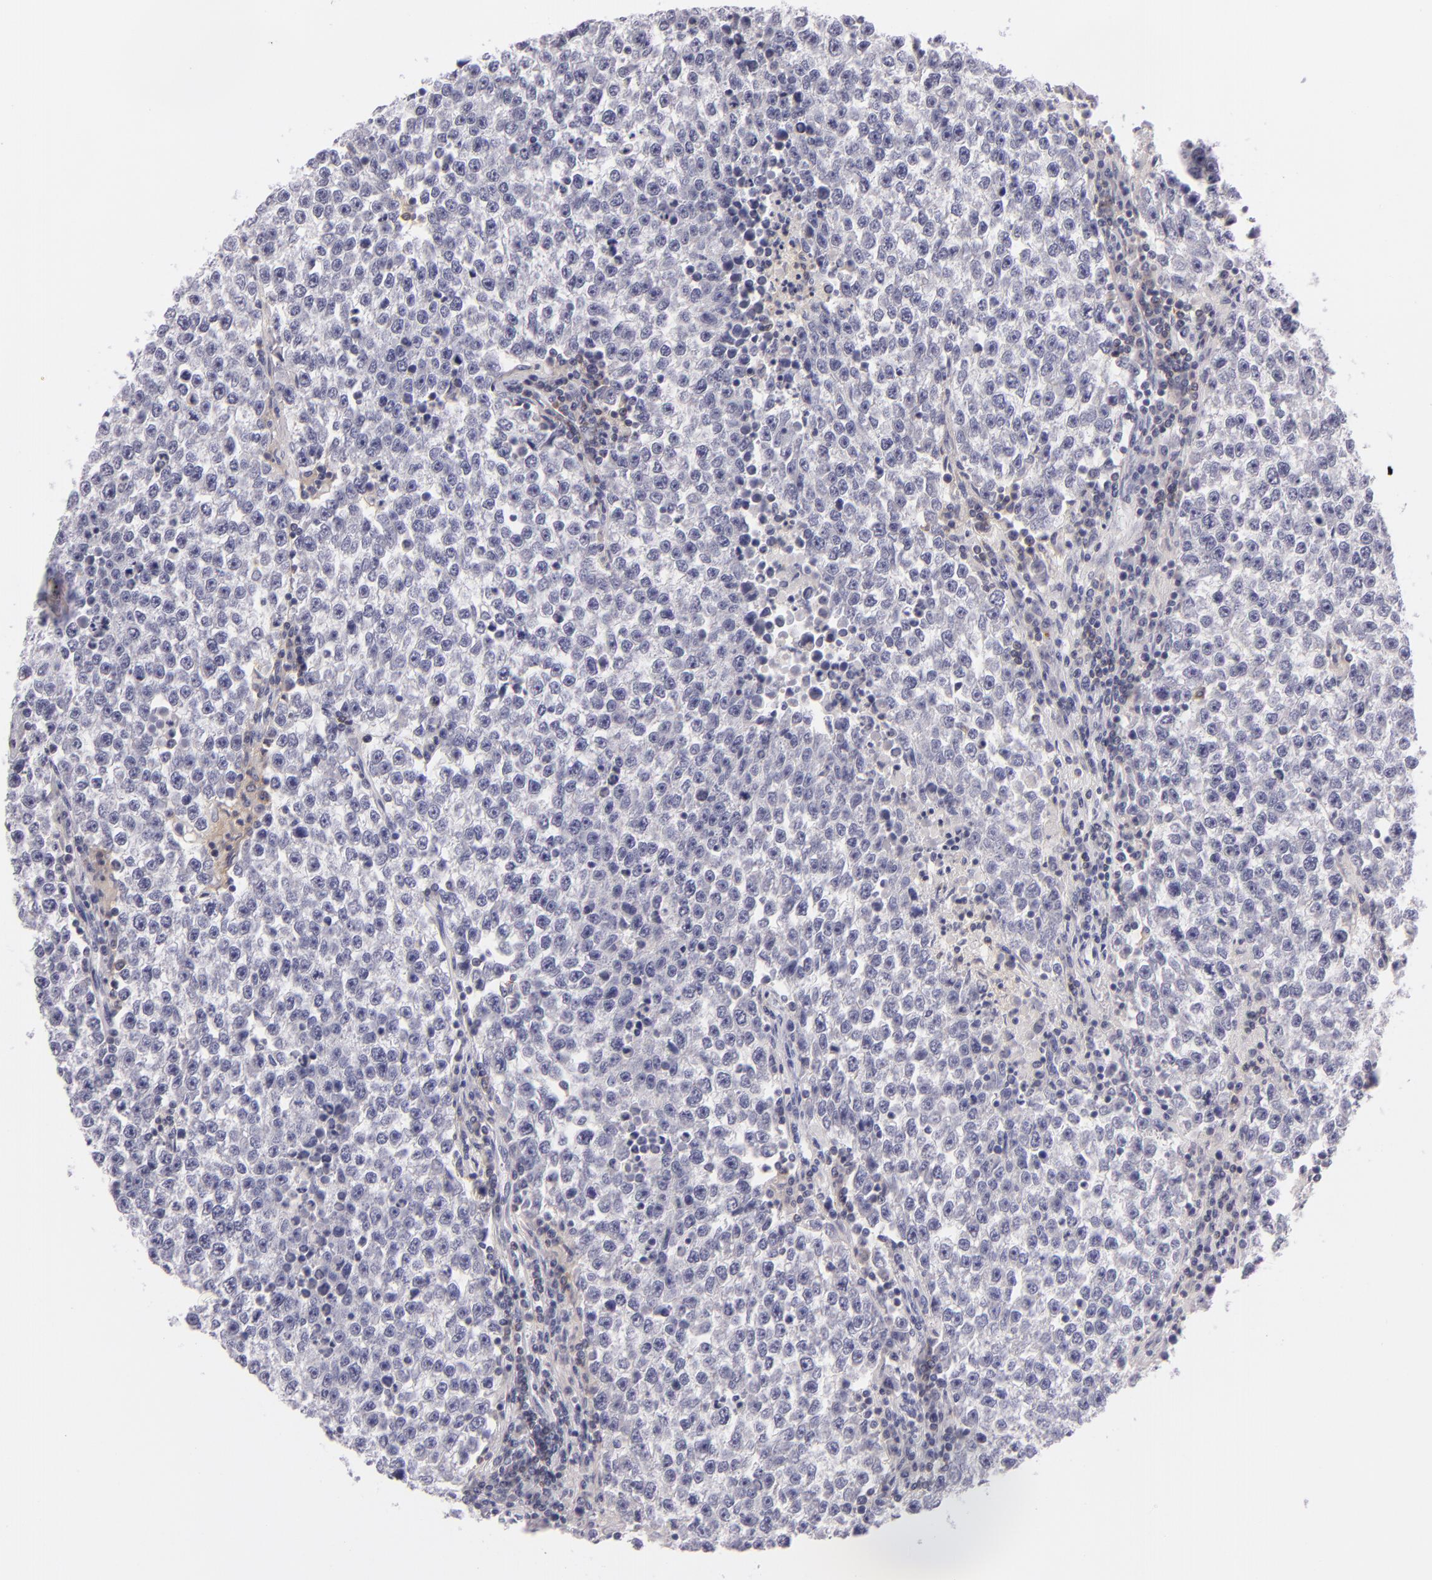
{"staining": {"intensity": "negative", "quantity": "none", "location": "none"}, "tissue": "testis cancer", "cell_type": "Tumor cells", "image_type": "cancer", "snomed": [{"axis": "morphology", "description": "Seminoma, NOS"}, {"axis": "topography", "description": "Testis"}], "caption": "This is a photomicrograph of immunohistochemistry (IHC) staining of testis cancer (seminoma), which shows no staining in tumor cells.", "gene": "CD48", "patient": {"sex": "male", "age": 36}}